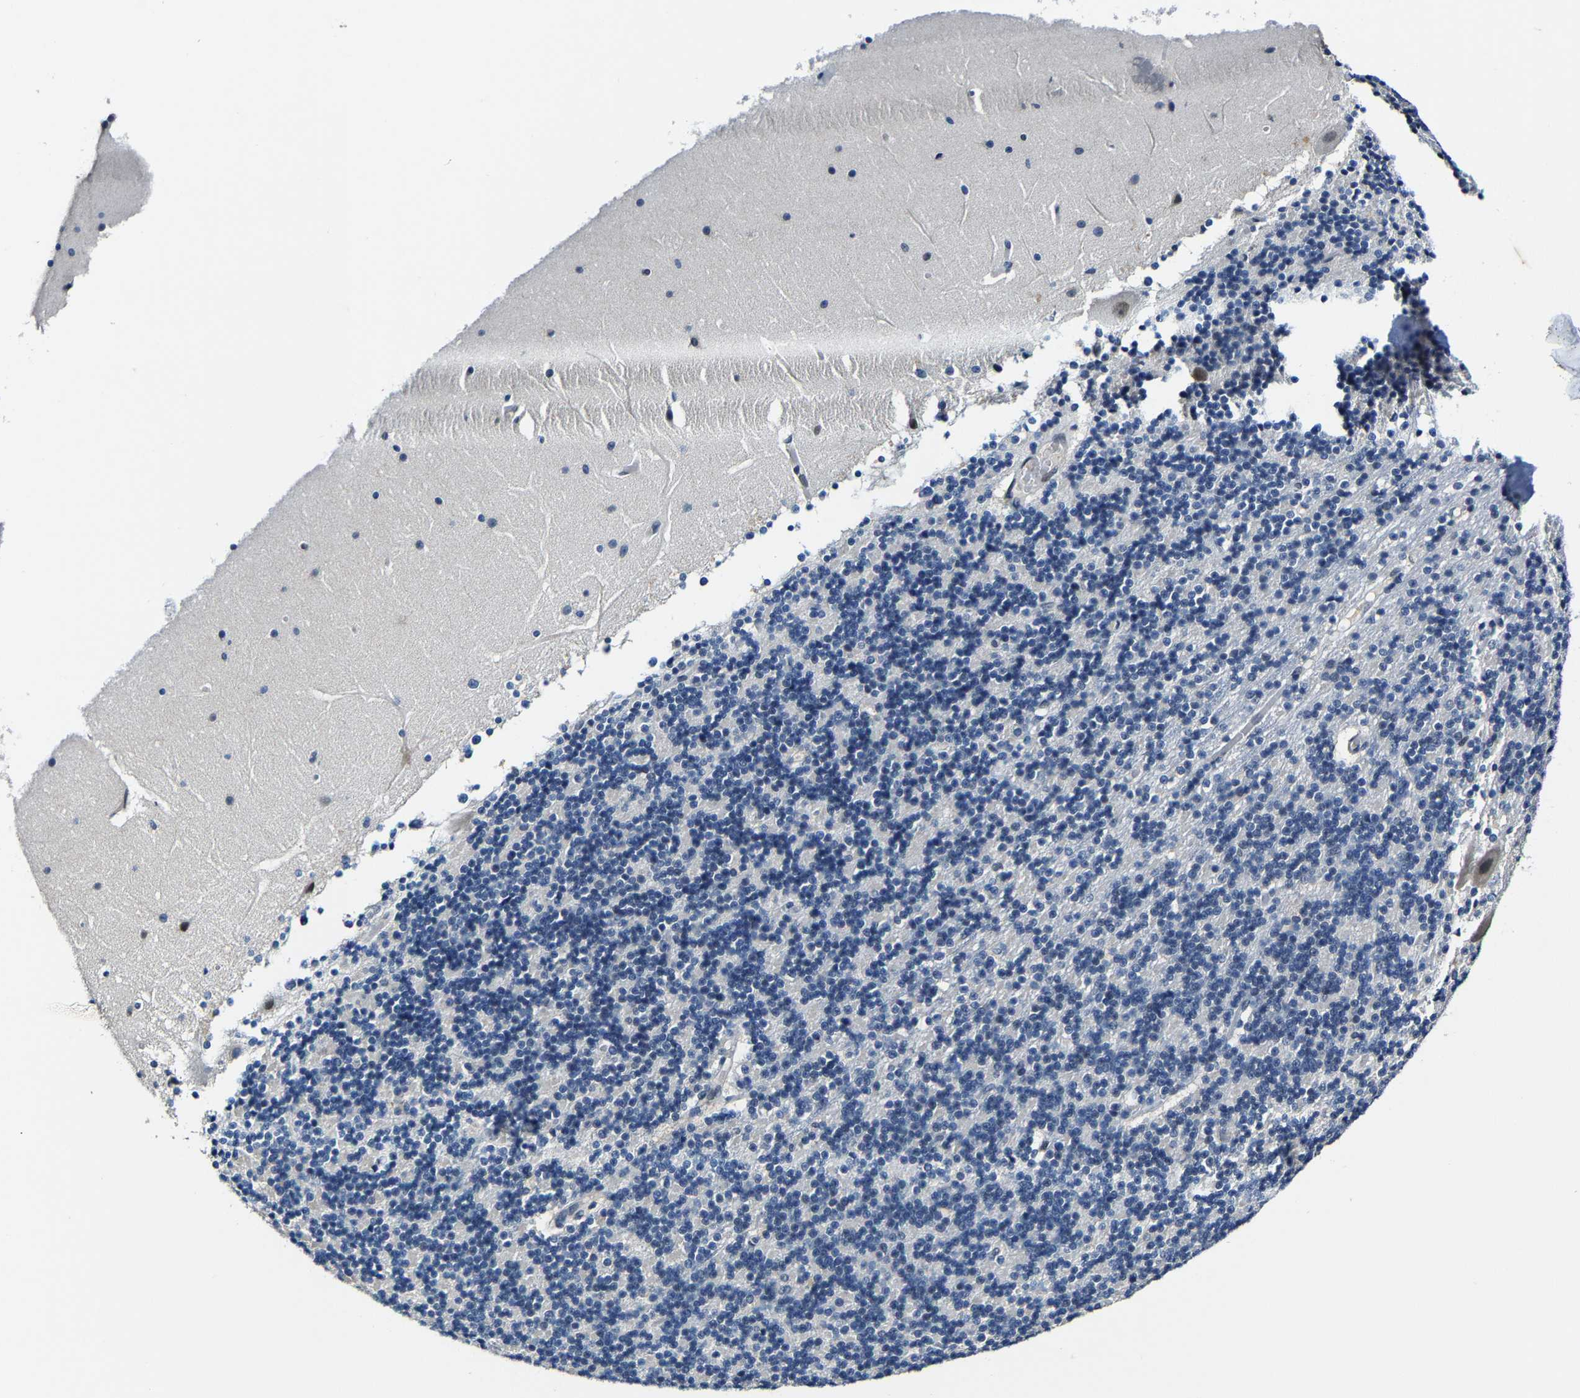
{"staining": {"intensity": "negative", "quantity": "none", "location": "none"}, "tissue": "cerebellum", "cell_type": "Cells in granular layer", "image_type": "normal", "snomed": [{"axis": "morphology", "description": "Normal tissue, NOS"}, {"axis": "topography", "description": "Cerebellum"}], "caption": "Immunohistochemistry (IHC) photomicrograph of benign human cerebellum stained for a protein (brown), which displays no positivity in cells in granular layer.", "gene": "METTL1", "patient": {"sex": "female", "age": 19}}